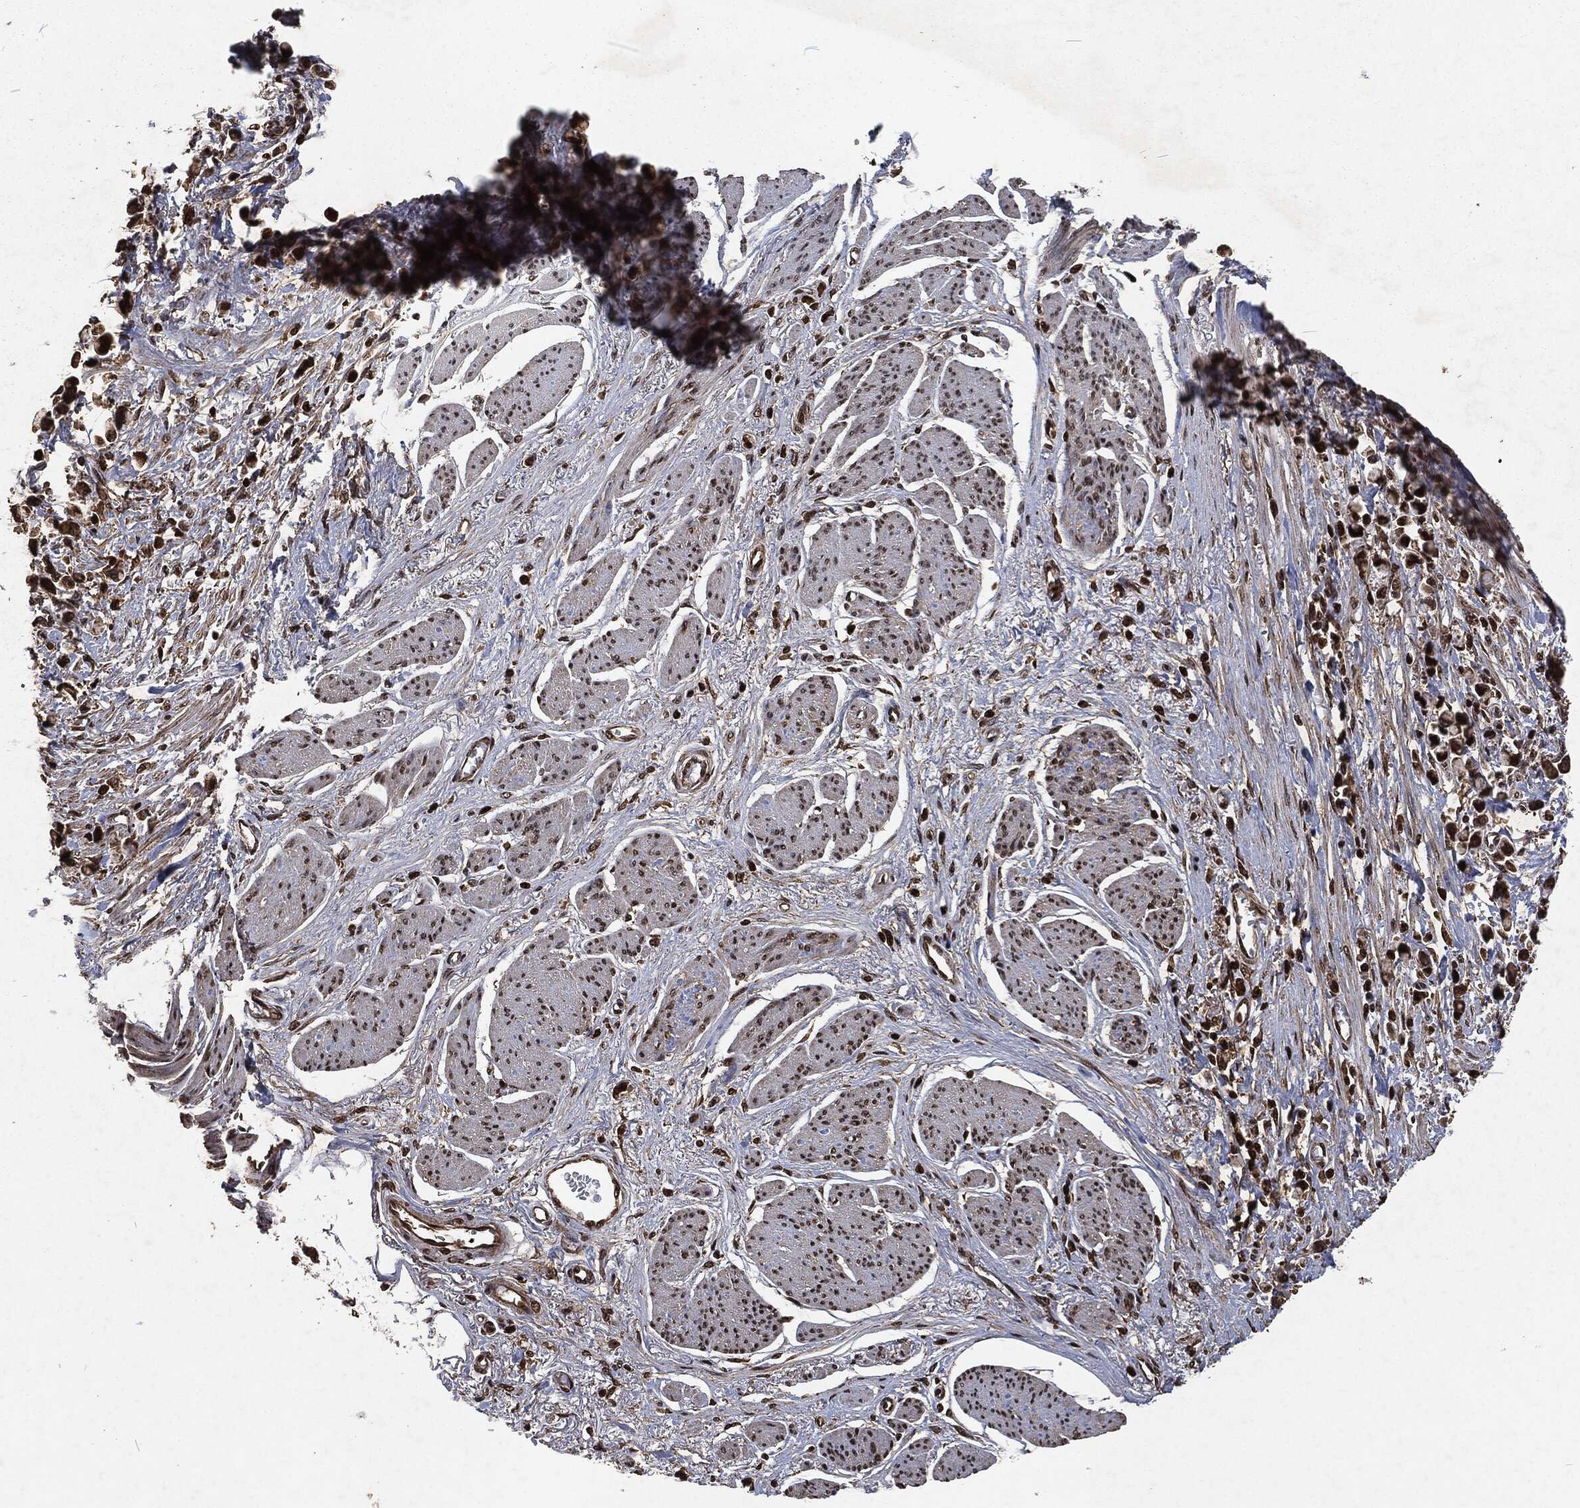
{"staining": {"intensity": "strong", "quantity": ">75%", "location": "nuclear"}, "tissue": "stomach cancer", "cell_type": "Tumor cells", "image_type": "cancer", "snomed": [{"axis": "morphology", "description": "Adenocarcinoma, NOS"}, {"axis": "topography", "description": "Stomach"}], "caption": "High-power microscopy captured an immunohistochemistry micrograph of adenocarcinoma (stomach), revealing strong nuclear positivity in approximately >75% of tumor cells. The staining was performed using DAB (3,3'-diaminobenzidine) to visualize the protein expression in brown, while the nuclei were stained in blue with hematoxylin (Magnification: 20x).", "gene": "SNAI1", "patient": {"sex": "female", "age": 81}}